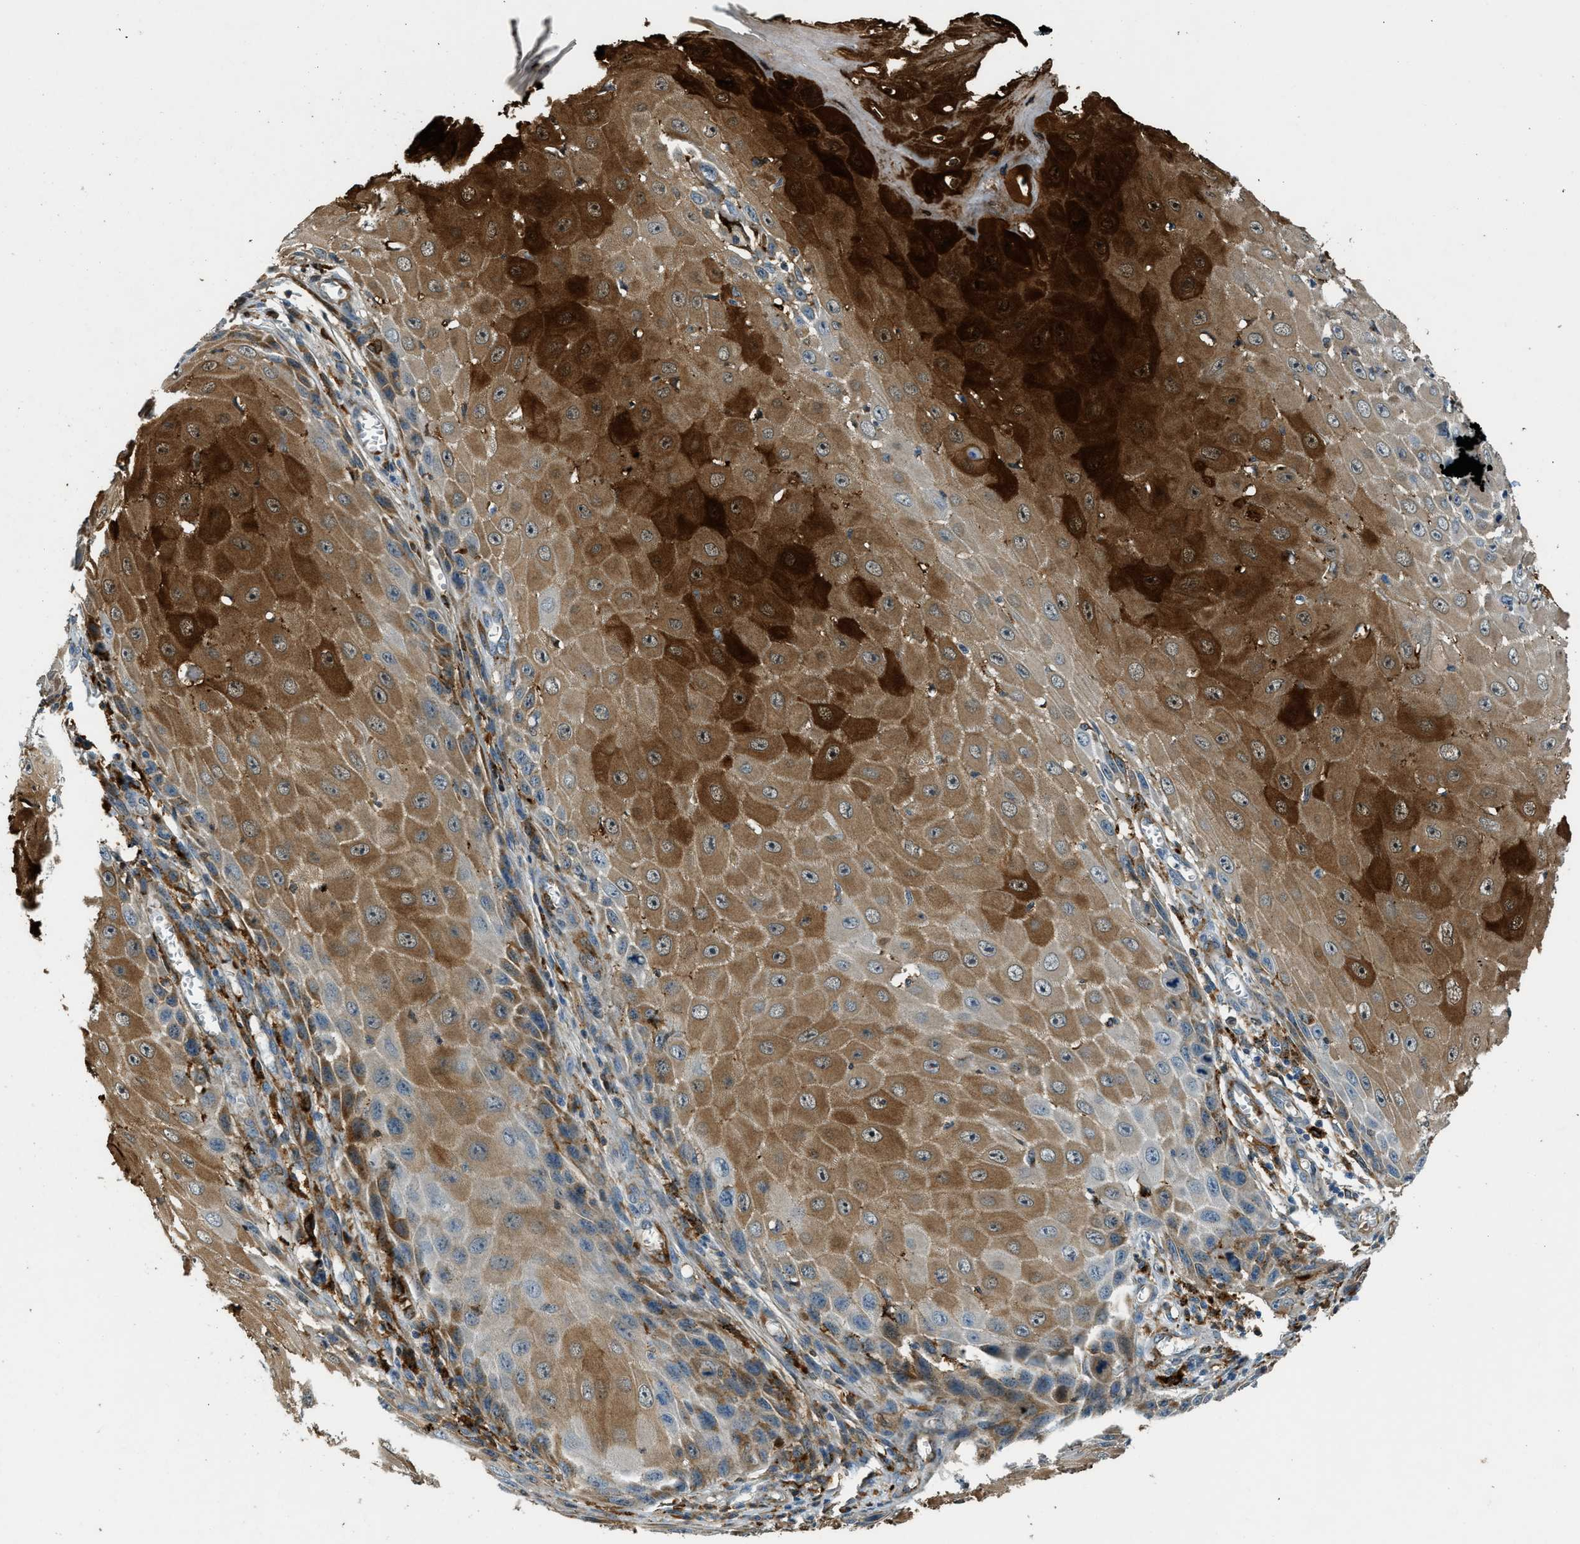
{"staining": {"intensity": "strong", "quantity": "25%-75%", "location": "cytoplasmic/membranous"}, "tissue": "skin cancer", "cell_type": "Tumor cells", "image_type": "cancer", "snomed": [{"axis": "morphology", "description": "Squamous cell carcinoma, NOS"}, {"axis": "topography", "description": "Skin"}], "caption": "Brown immunohistochemical staining in skin cancer (squamous cell carcinoma) displays strong cytoplasmic/membranous staining in approximately 25%-75% of tumor cells.", "gene": "HERC2", "patient": {"sex": "female", "age": 73}}